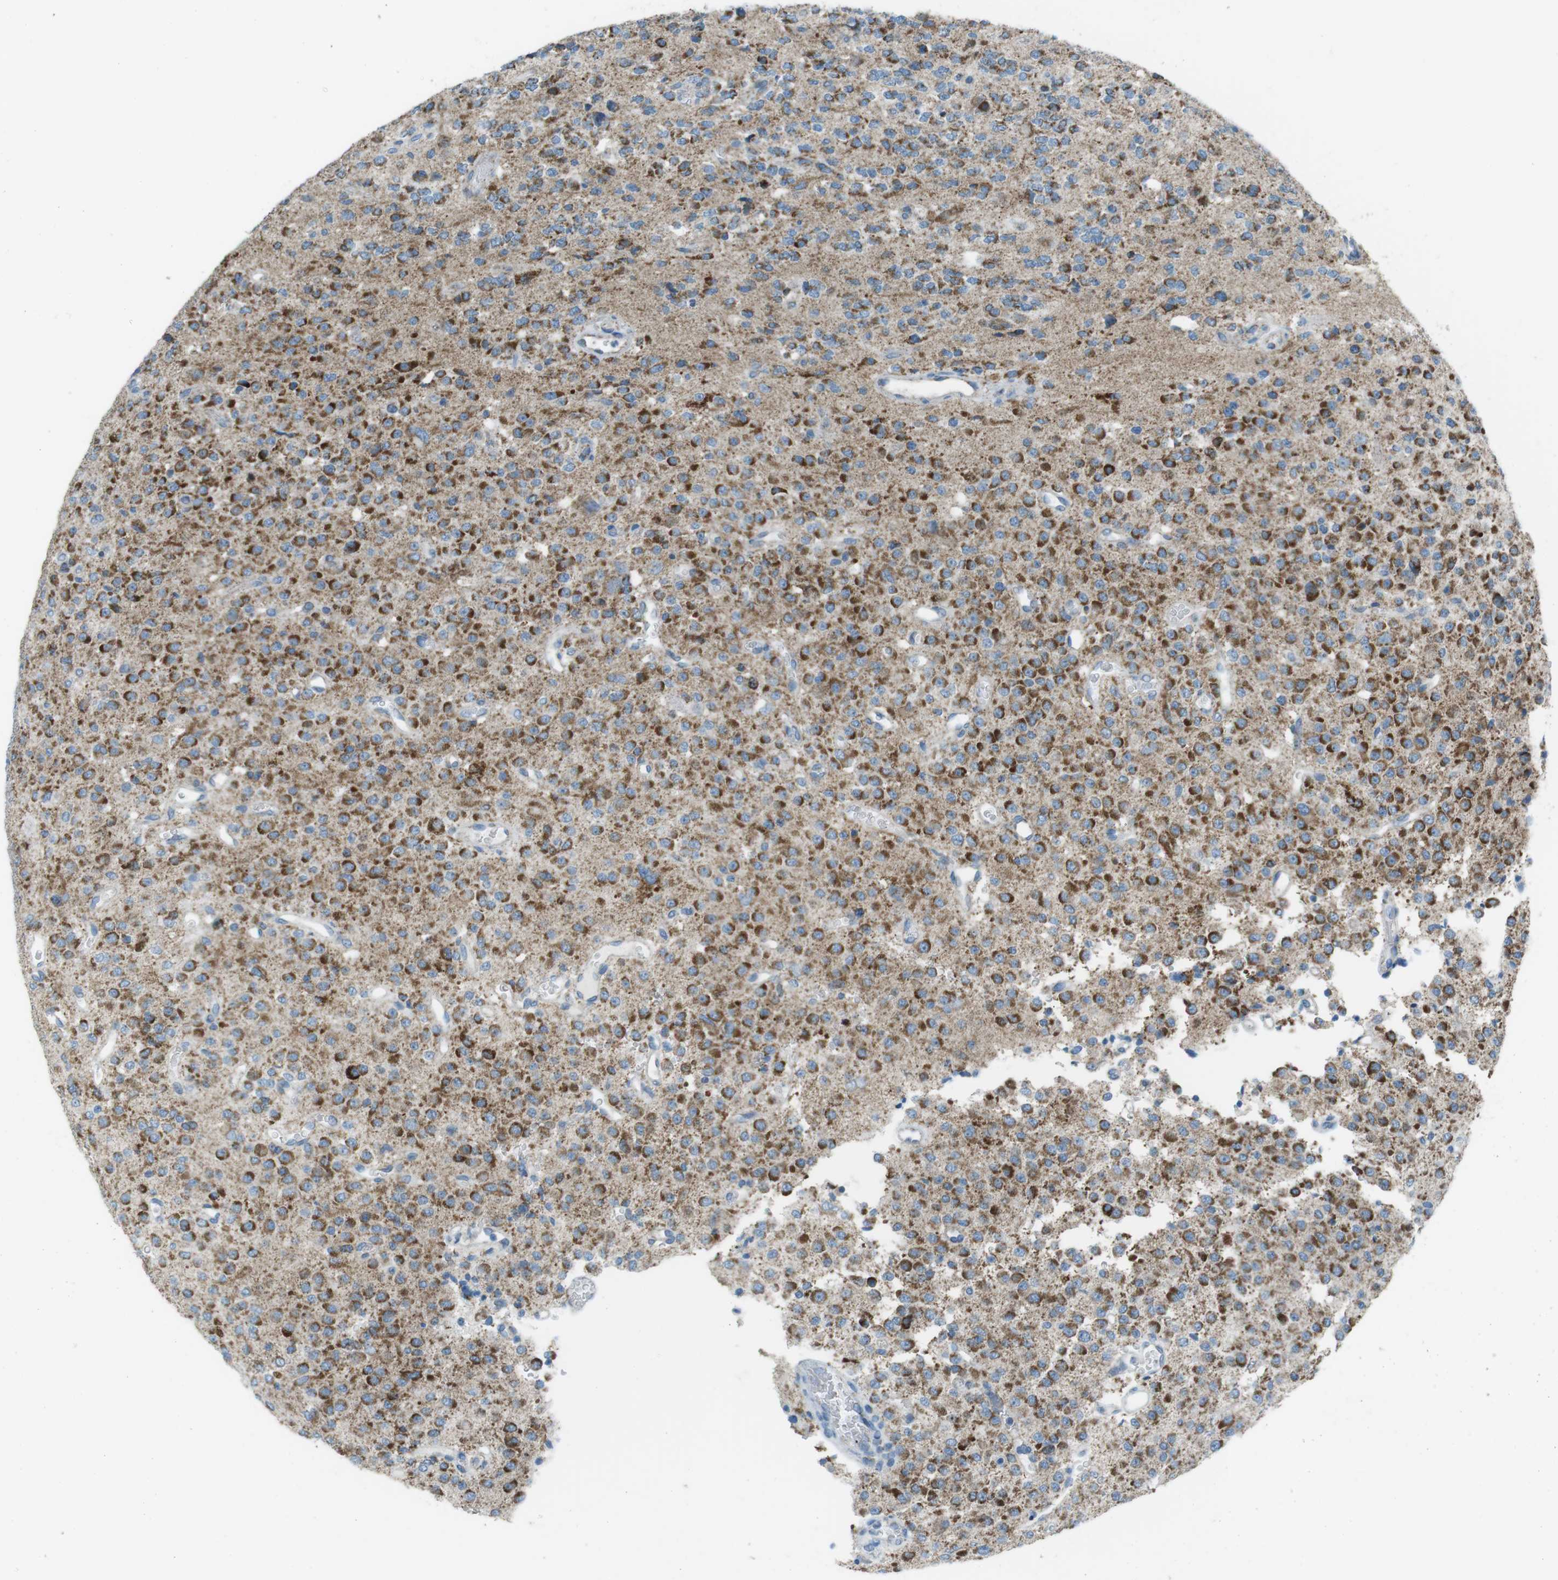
{"staining": {"intensity": "moderate", "quantity": ">75%", "location": "cytoplasmic/membranous"}, "tissue": "glioma", "cell_type": "Tumor cells", "image_type": "cancer", "snomed": [{"axis": "morphology", "description": "Glioma, malignant, Low grade"}, {"axis": "topography", "description": "Brain"}], "caption": "Moderate cytoplasmic/membranous staining for a protein is identified in approximately >75% of tumor cells of glioma using immunohistochemistry (IHC).", "gene": "DNAJA3", "patient": {"sex": "male", "age": 38}}